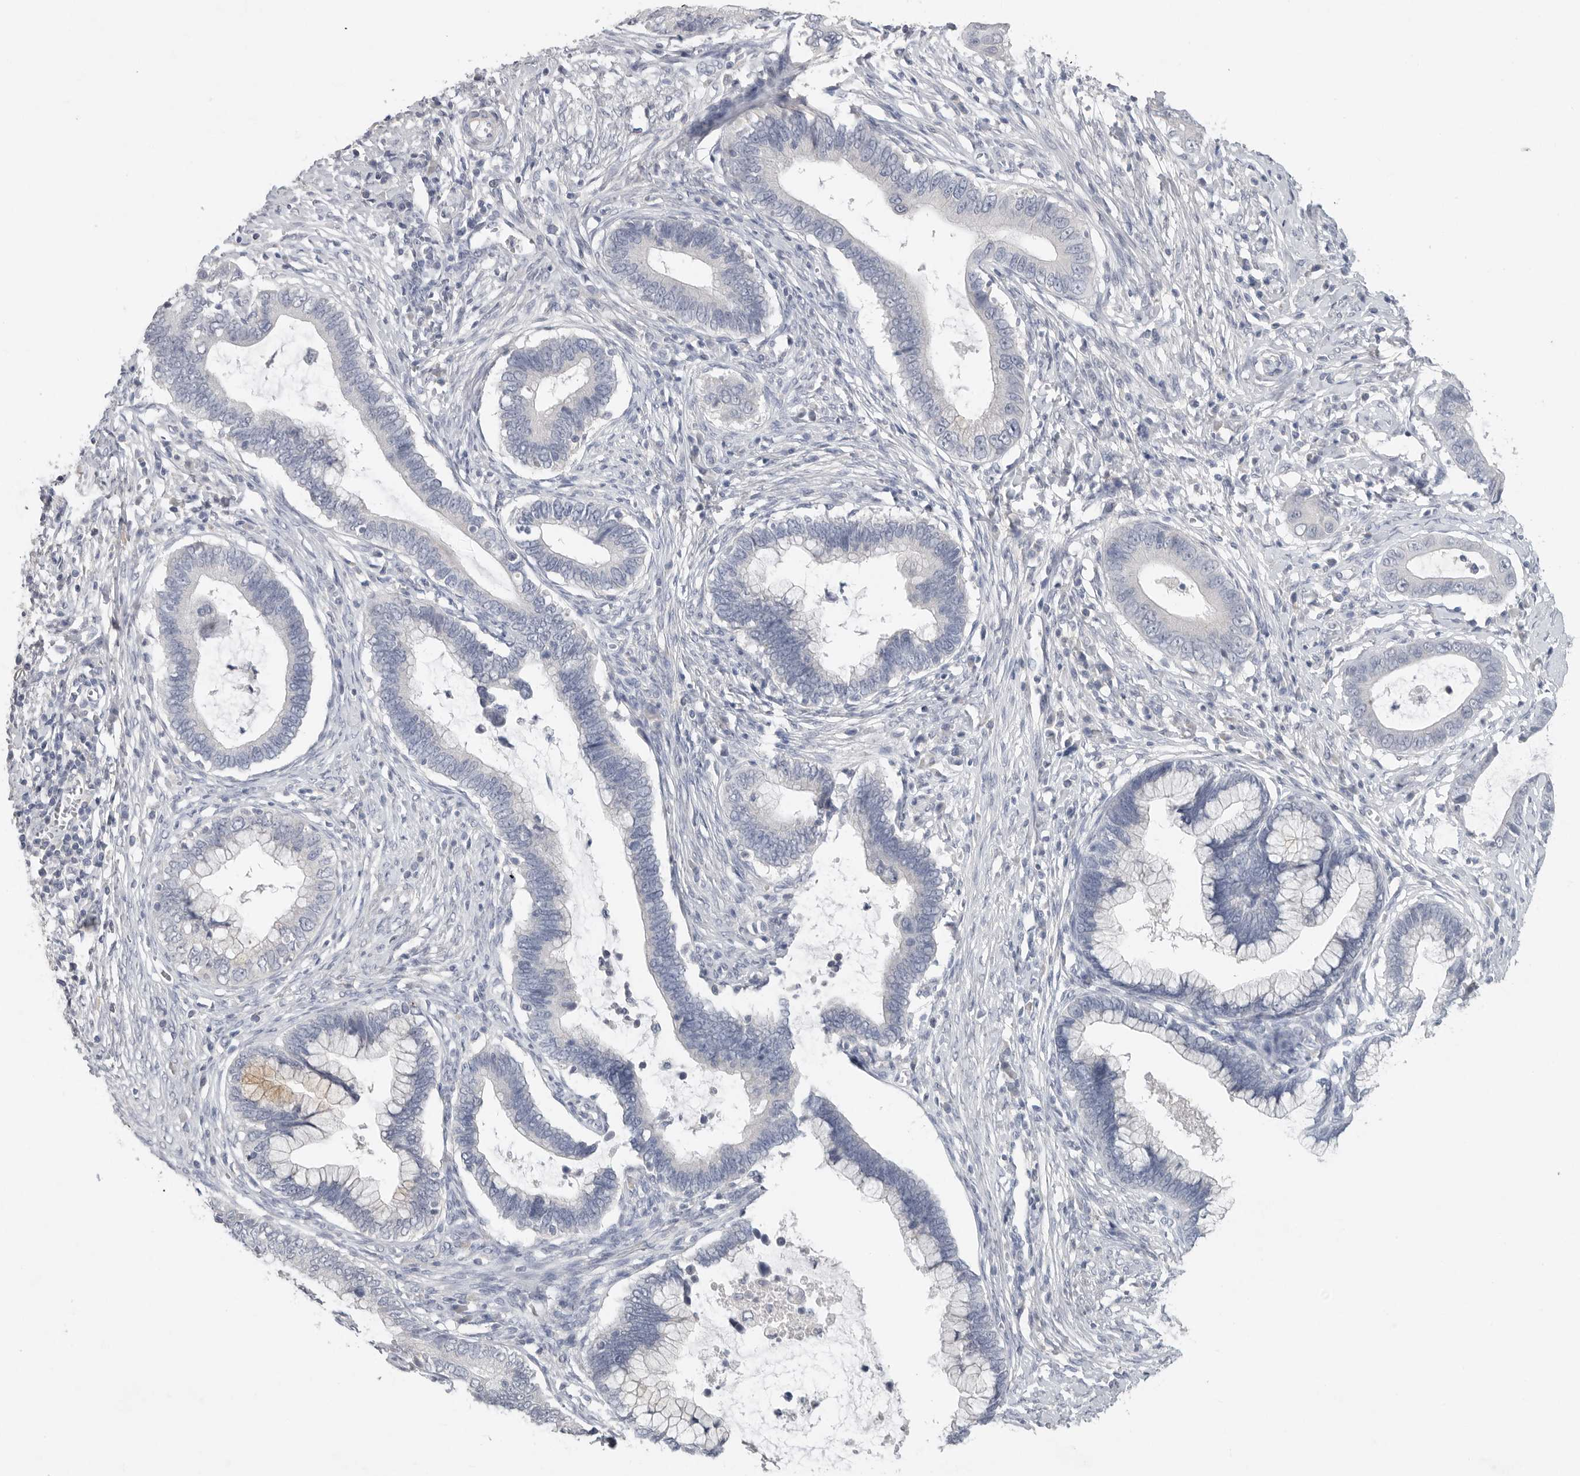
{"staining": {"intensity": "negative", "quantity": "none", "location": "none"}, "tissue": "cervical cancer", "cell_type": "Tumor cells", "image_type": "cancer", "snomed": [{"axis": "morphology", "description": "Adenocarcinoma, NOS"}, {"axis": "topography", "description": "Cervix"}], "caption": "Immunohistochemistry (IHC) micrograph of cervical cancer (adenocarcinoma) stained for a protein (brown), which shows no positivity in tumor cells.", "gene": "REG4", "patient": {"sex": "female", "age": 44}}